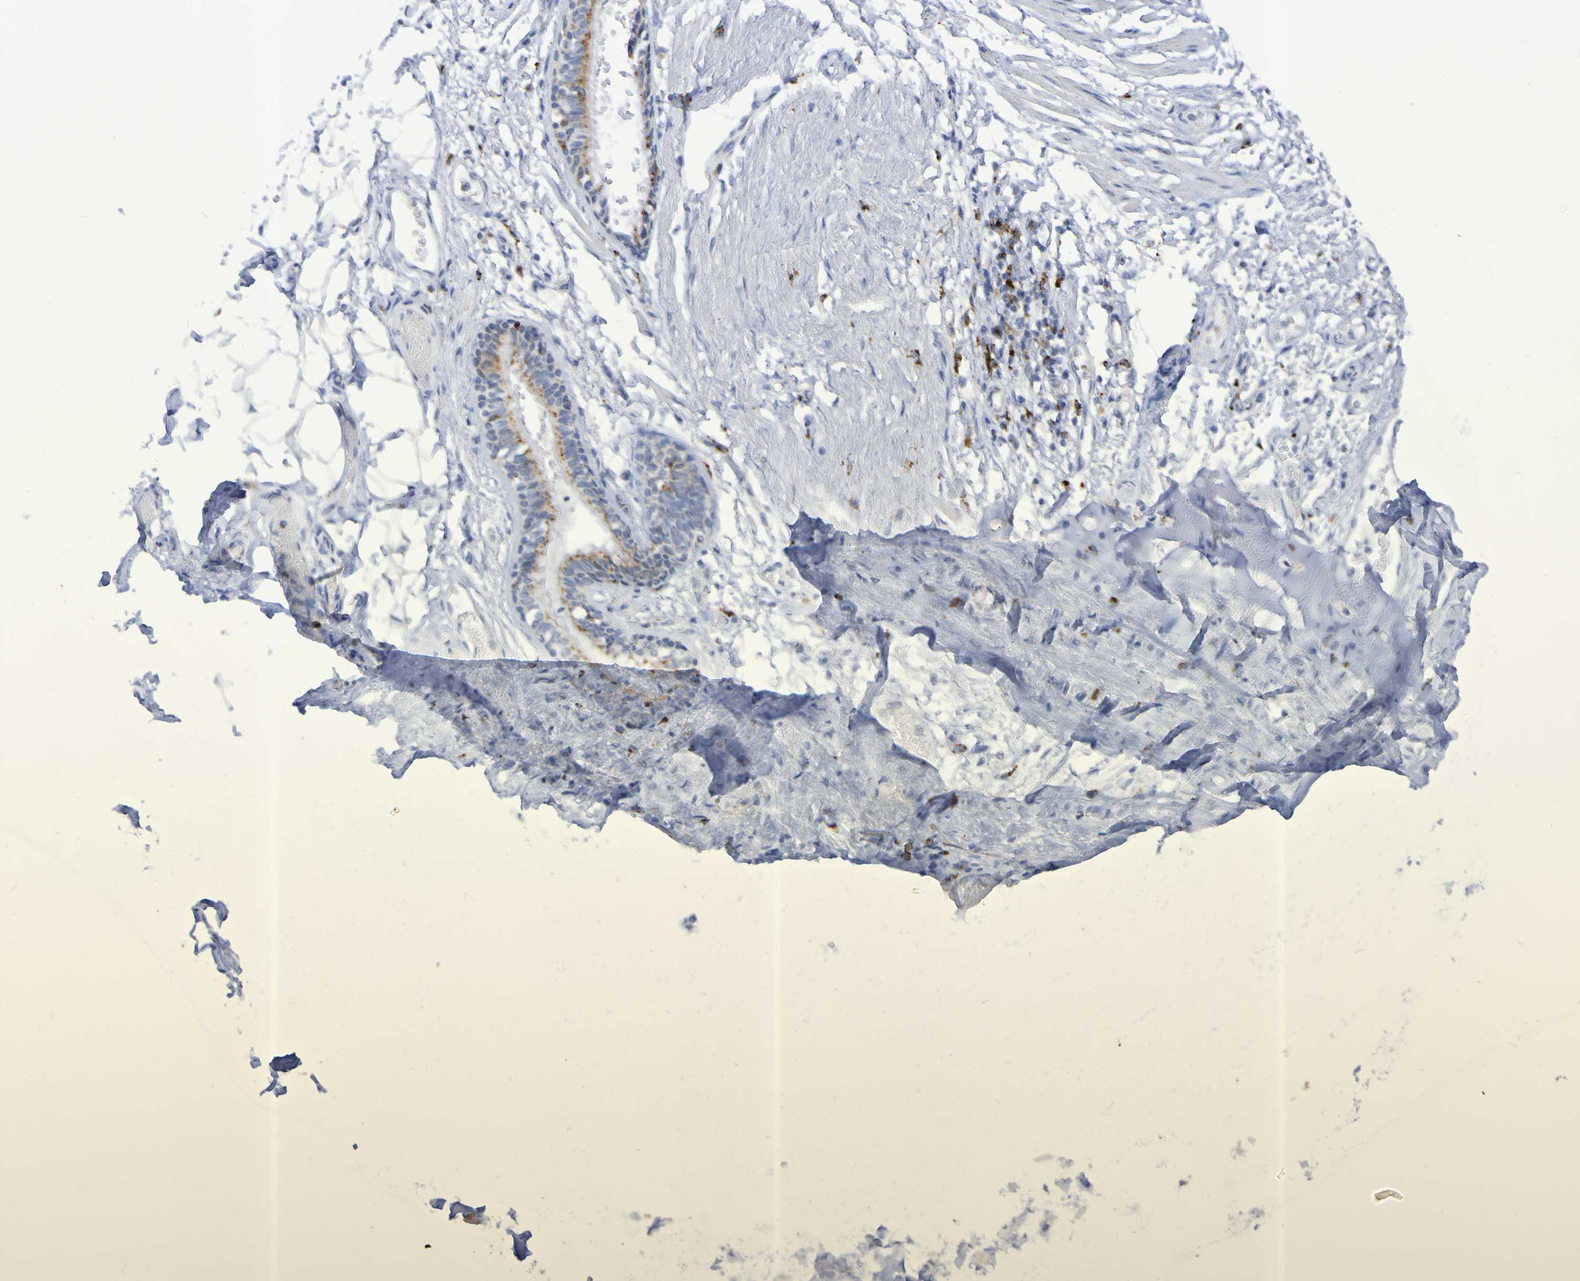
{"staining": {"intensity": "negative", "quantity": "none", "location": "none"}, "tissue": "adipose tissue", "cell_type": "Adipocytes", "image_type": "normal", "snomed": [{"axis": "morphology", "description": "Normal tissue, NOS"}, {"axis": "topography", "description": "Cartilage tissue"}, {"axis": "topography", "description": "Bronchus"}], "caption": "Adipocytes show no significant protein staining in normal adipose tissue.", "gene": "TPH1", "patient": {"sex": "female", "age": 73}}